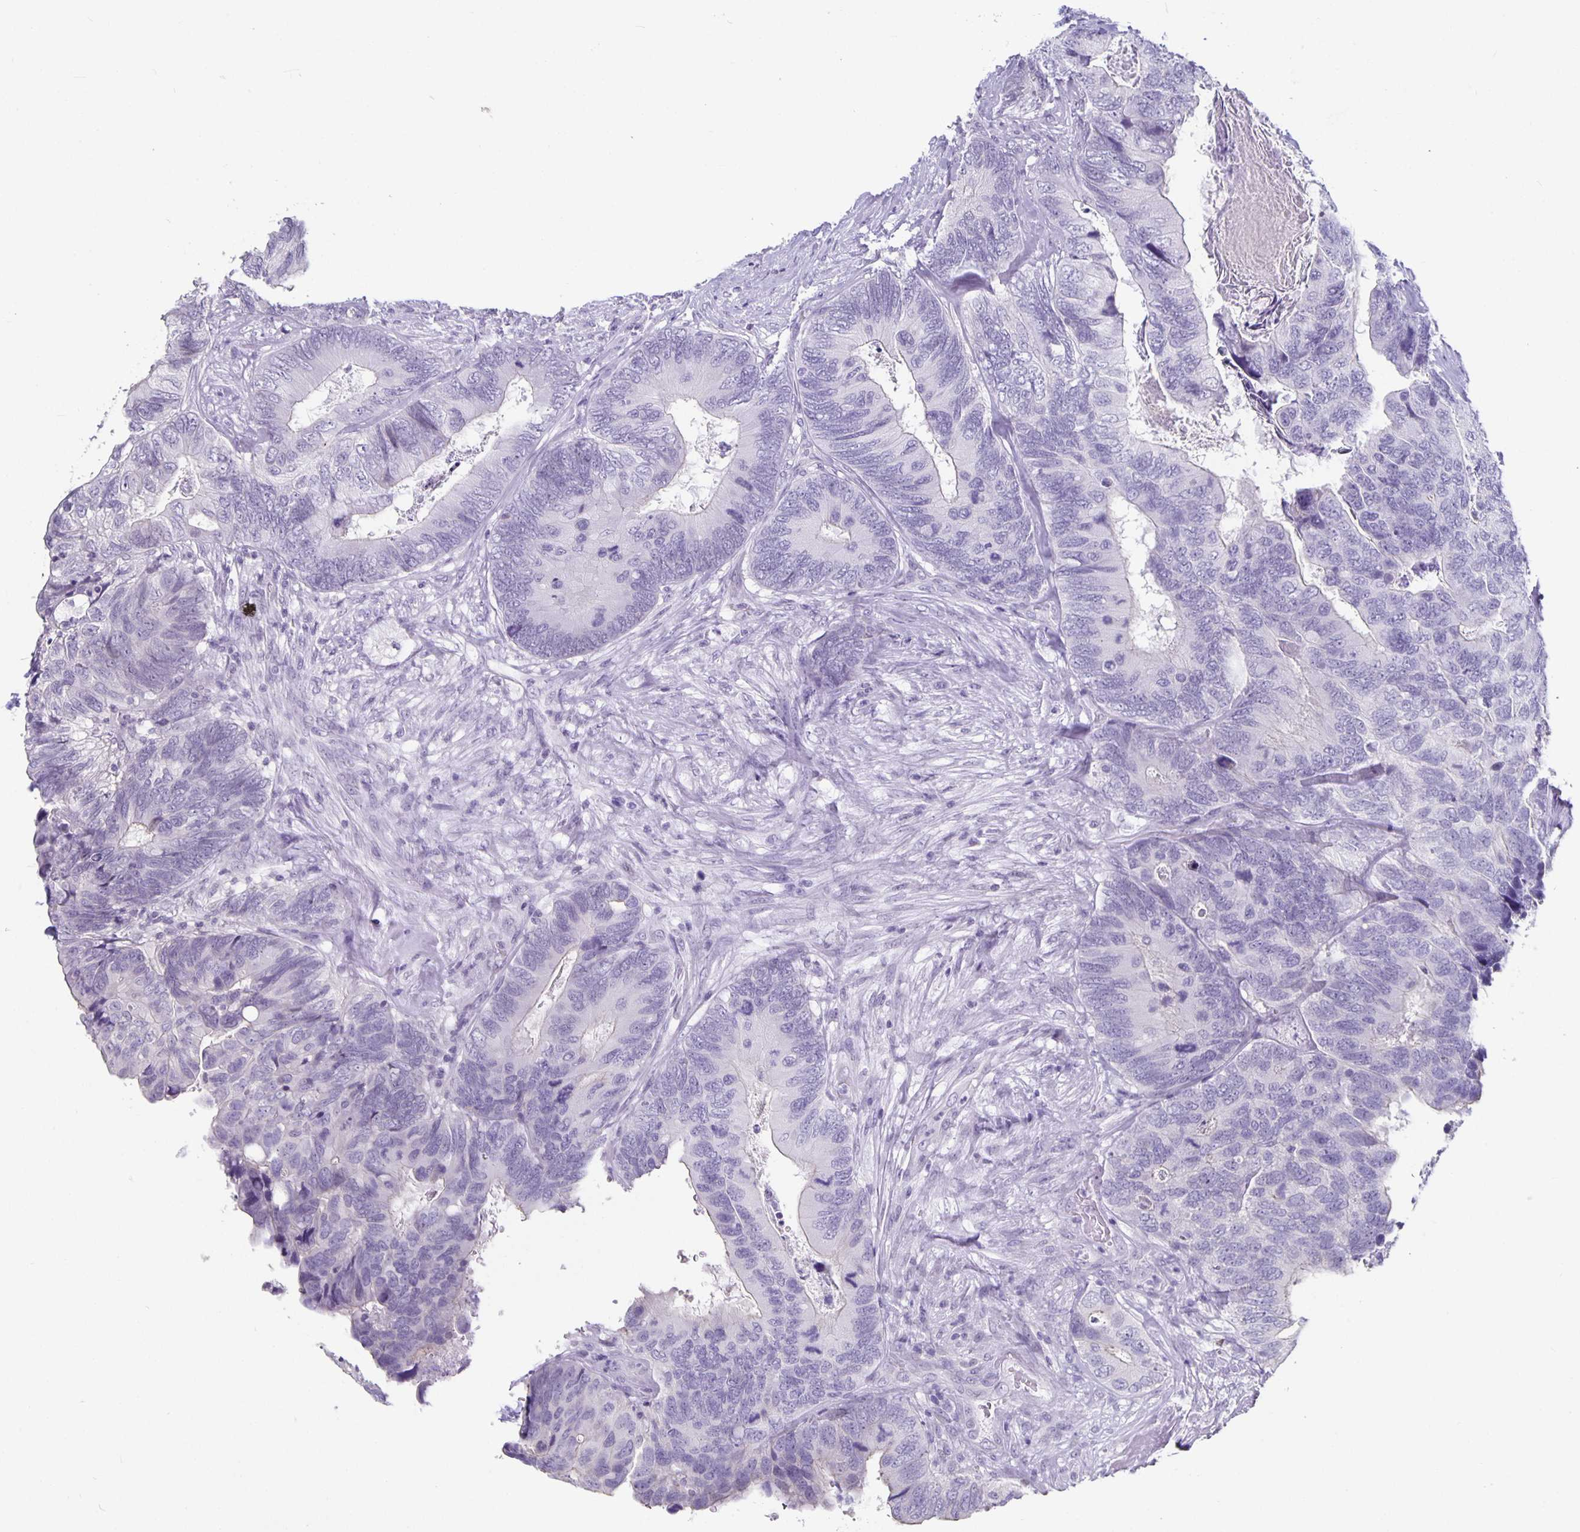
{"staining": {"intensity": "negative", "quantity": "none", "location": "none"}, "tissue": "breast cancer", "cell_type": "Tumor cells", "image_type": "cancer", "snomed": [{"axis": "morphology", "description": "Lobular carcinoma"}, {"axis": "topography", "description": "Breast"}], "caption": "A micrograph of human breast cancer (lobular carcinoma) is negative for staining in tumor cells.", "gene": "OLIG2", "patient": {"sex": "female", "age": 59}}